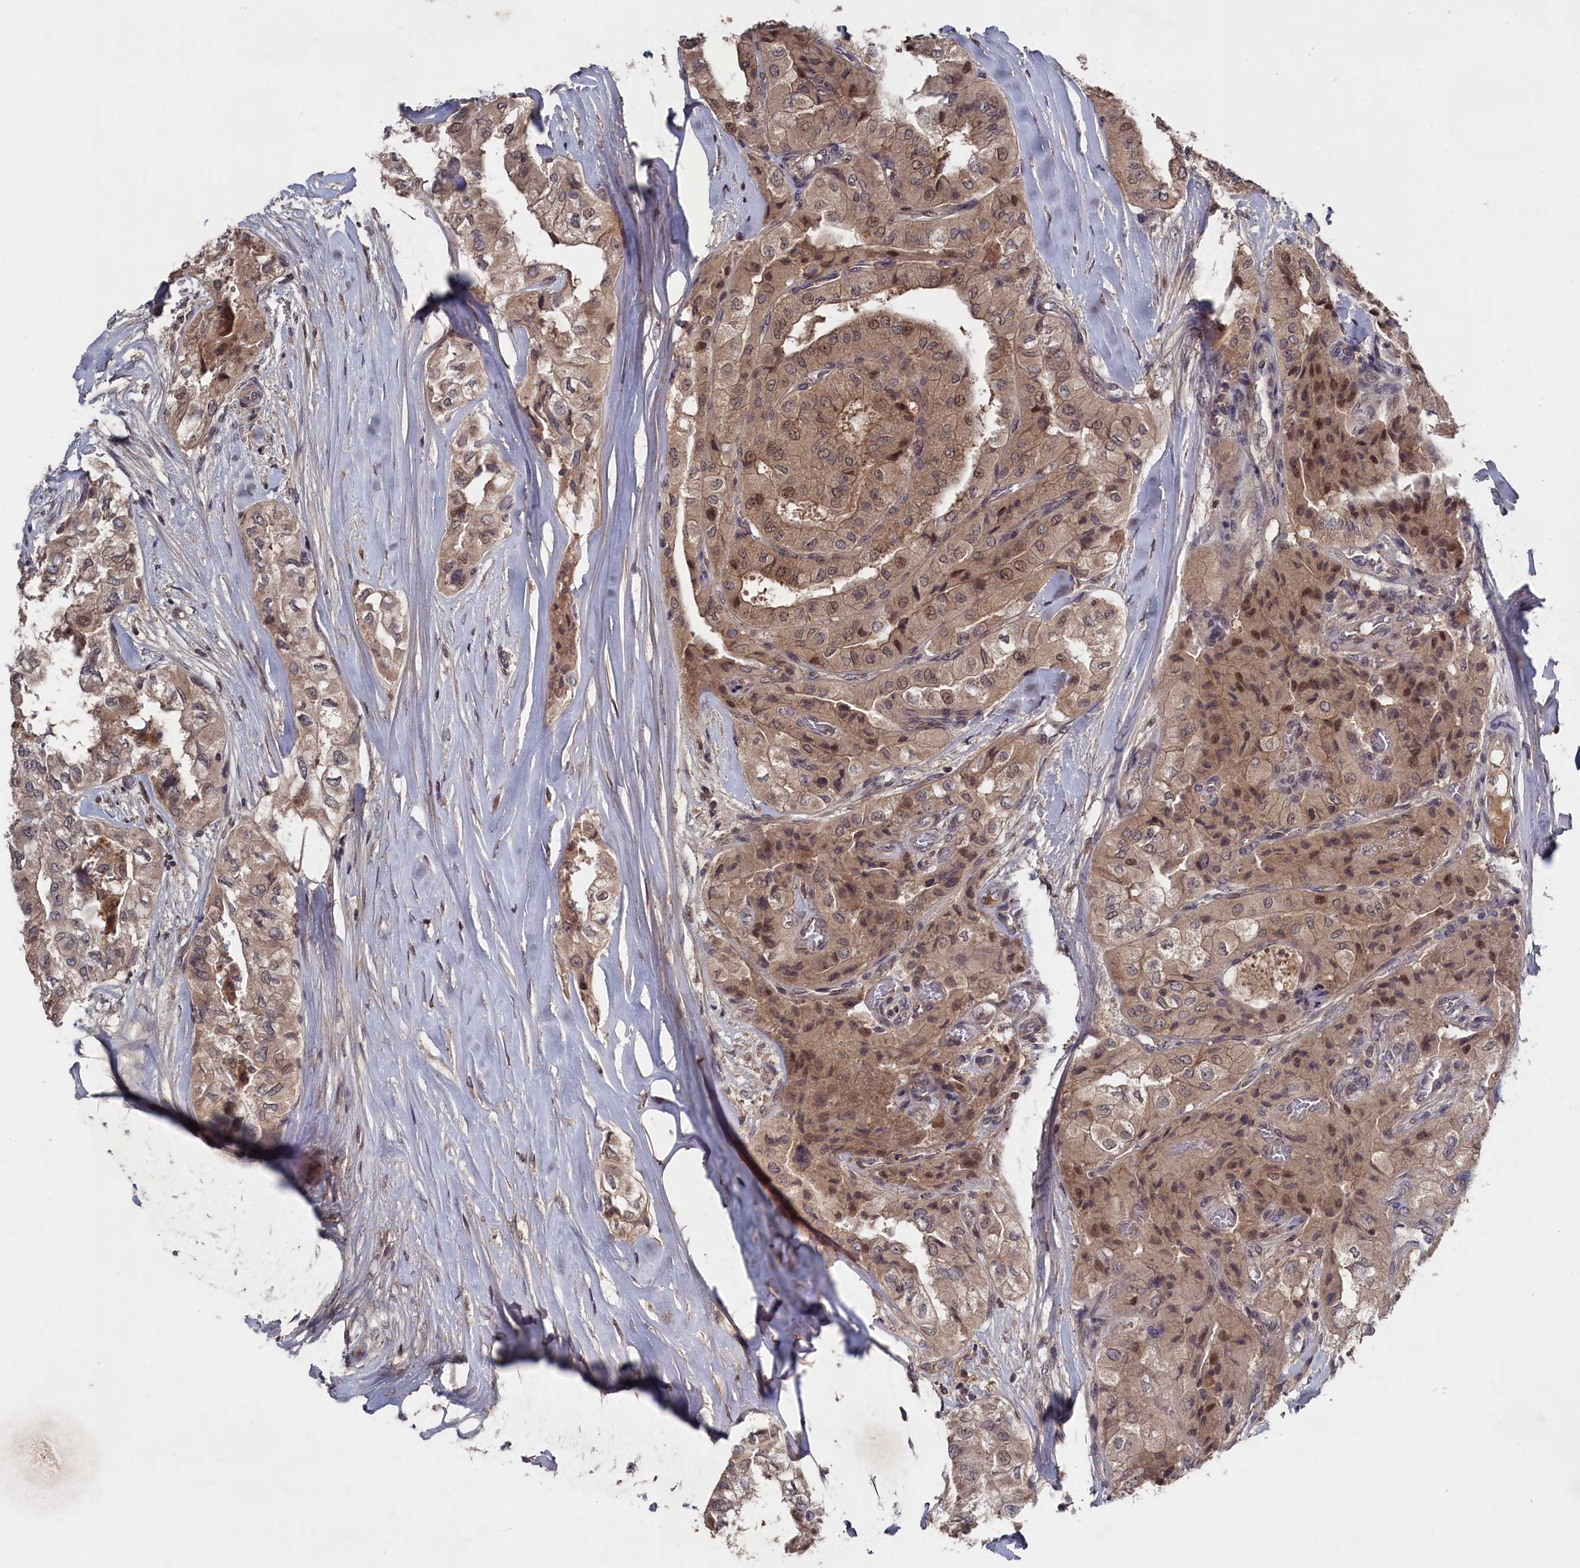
{"staining": {"intensity": "moderate", "quantity": ">75%", "location": "cytoplasmic/membranous,nuclear"}, "tissue": "thyroid cancer", "cell_type": "Tumor cells", "image_type": "cancer", "snomed": [{"axis": "morphology", "description": "Papillary adenocarcinoma, NOS"}, {"axis": "topography", "description": "Thyroid gland"}], "caption": "Thyroid cancer (papillary adenocarcinoma) stained for a protein (brown) displays moderate cytoplasmic/membranous and nuclear positive expression in about >75% of tumor cells.", "gene": "TMC5", "patient": {"sex": "female", "age": 59}}